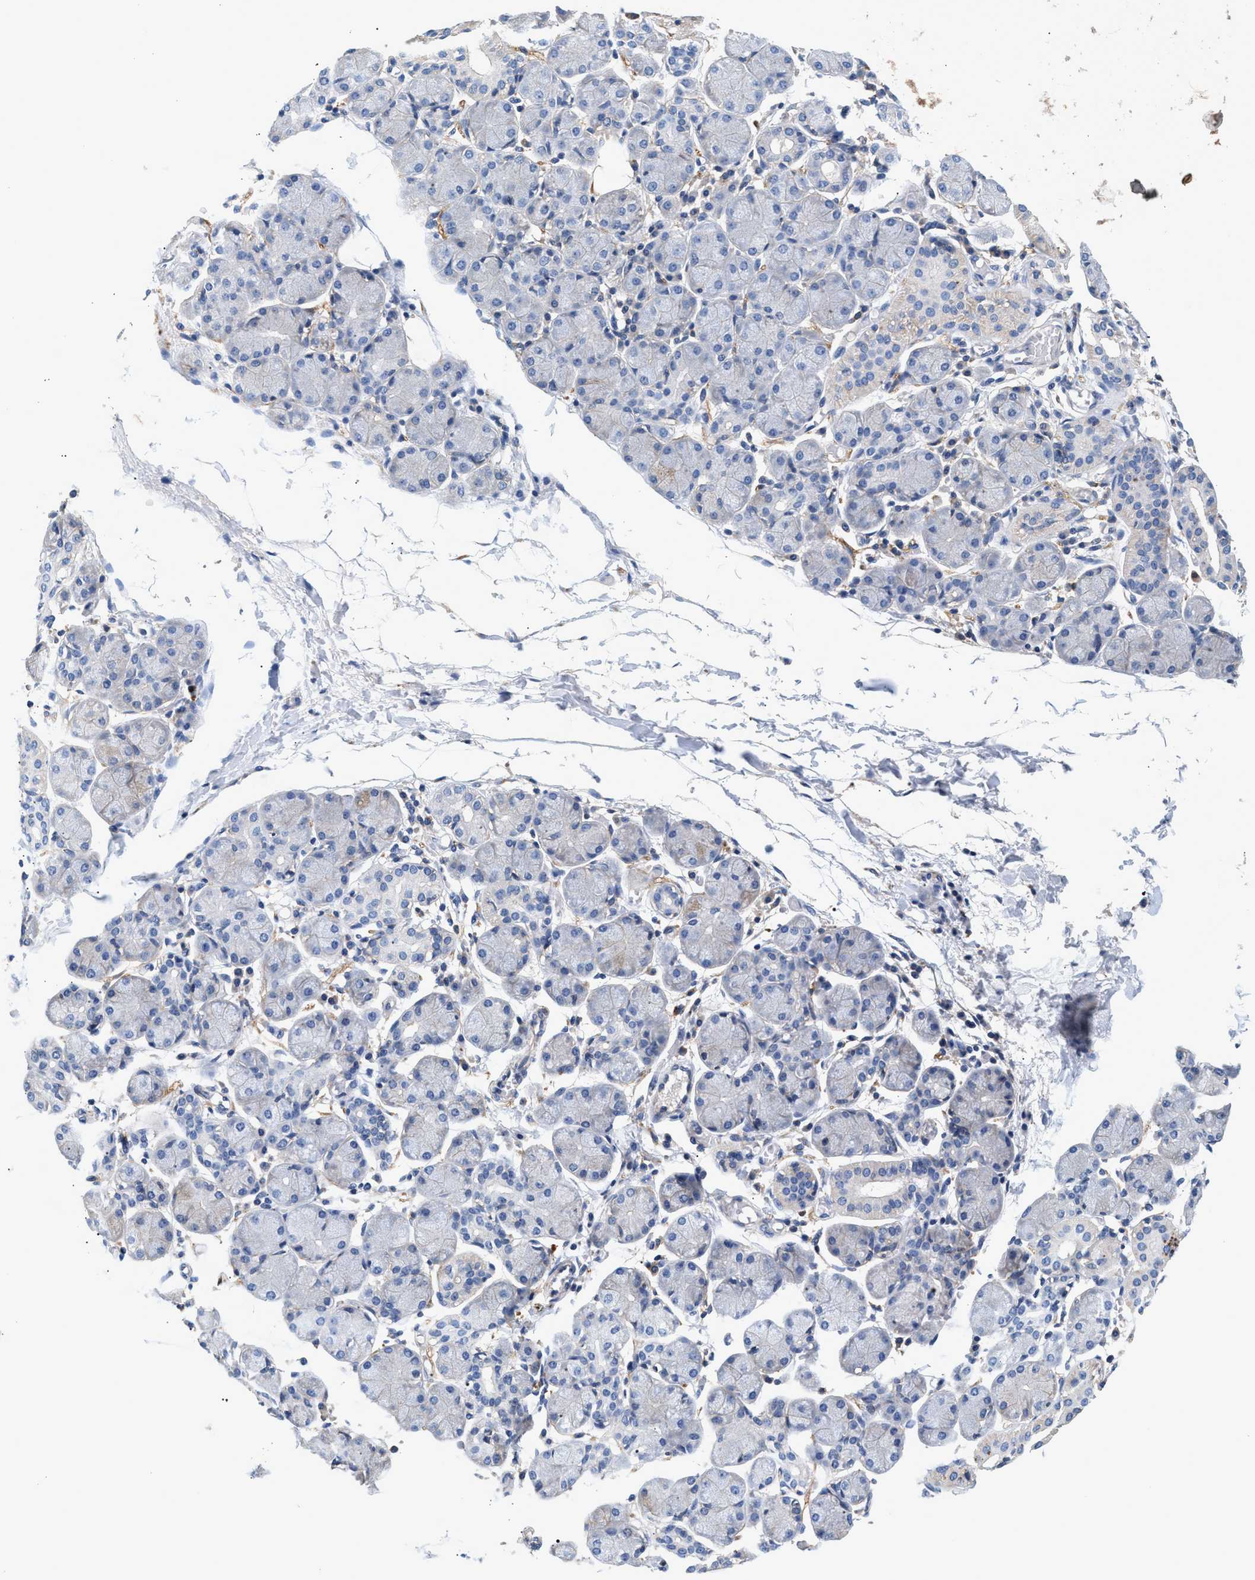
{"staining": {"intensity": "negative", "quantity": "none", "location": "none"}, "tissue": "salivary gland", "cell_type": "Glandular cells", "image_type": "normal", "snomed": [{"axis": "morphology", "description": "Normal tissue, NOS"}, {"axis": "topography", "description": "Salivary gland"}], "caption": "Protein analysis of normal salivary gland demonstrates no significant expression in glandular cells.", "gene": "GNAI3", "patient": {"sex": "female", "age": 24}}